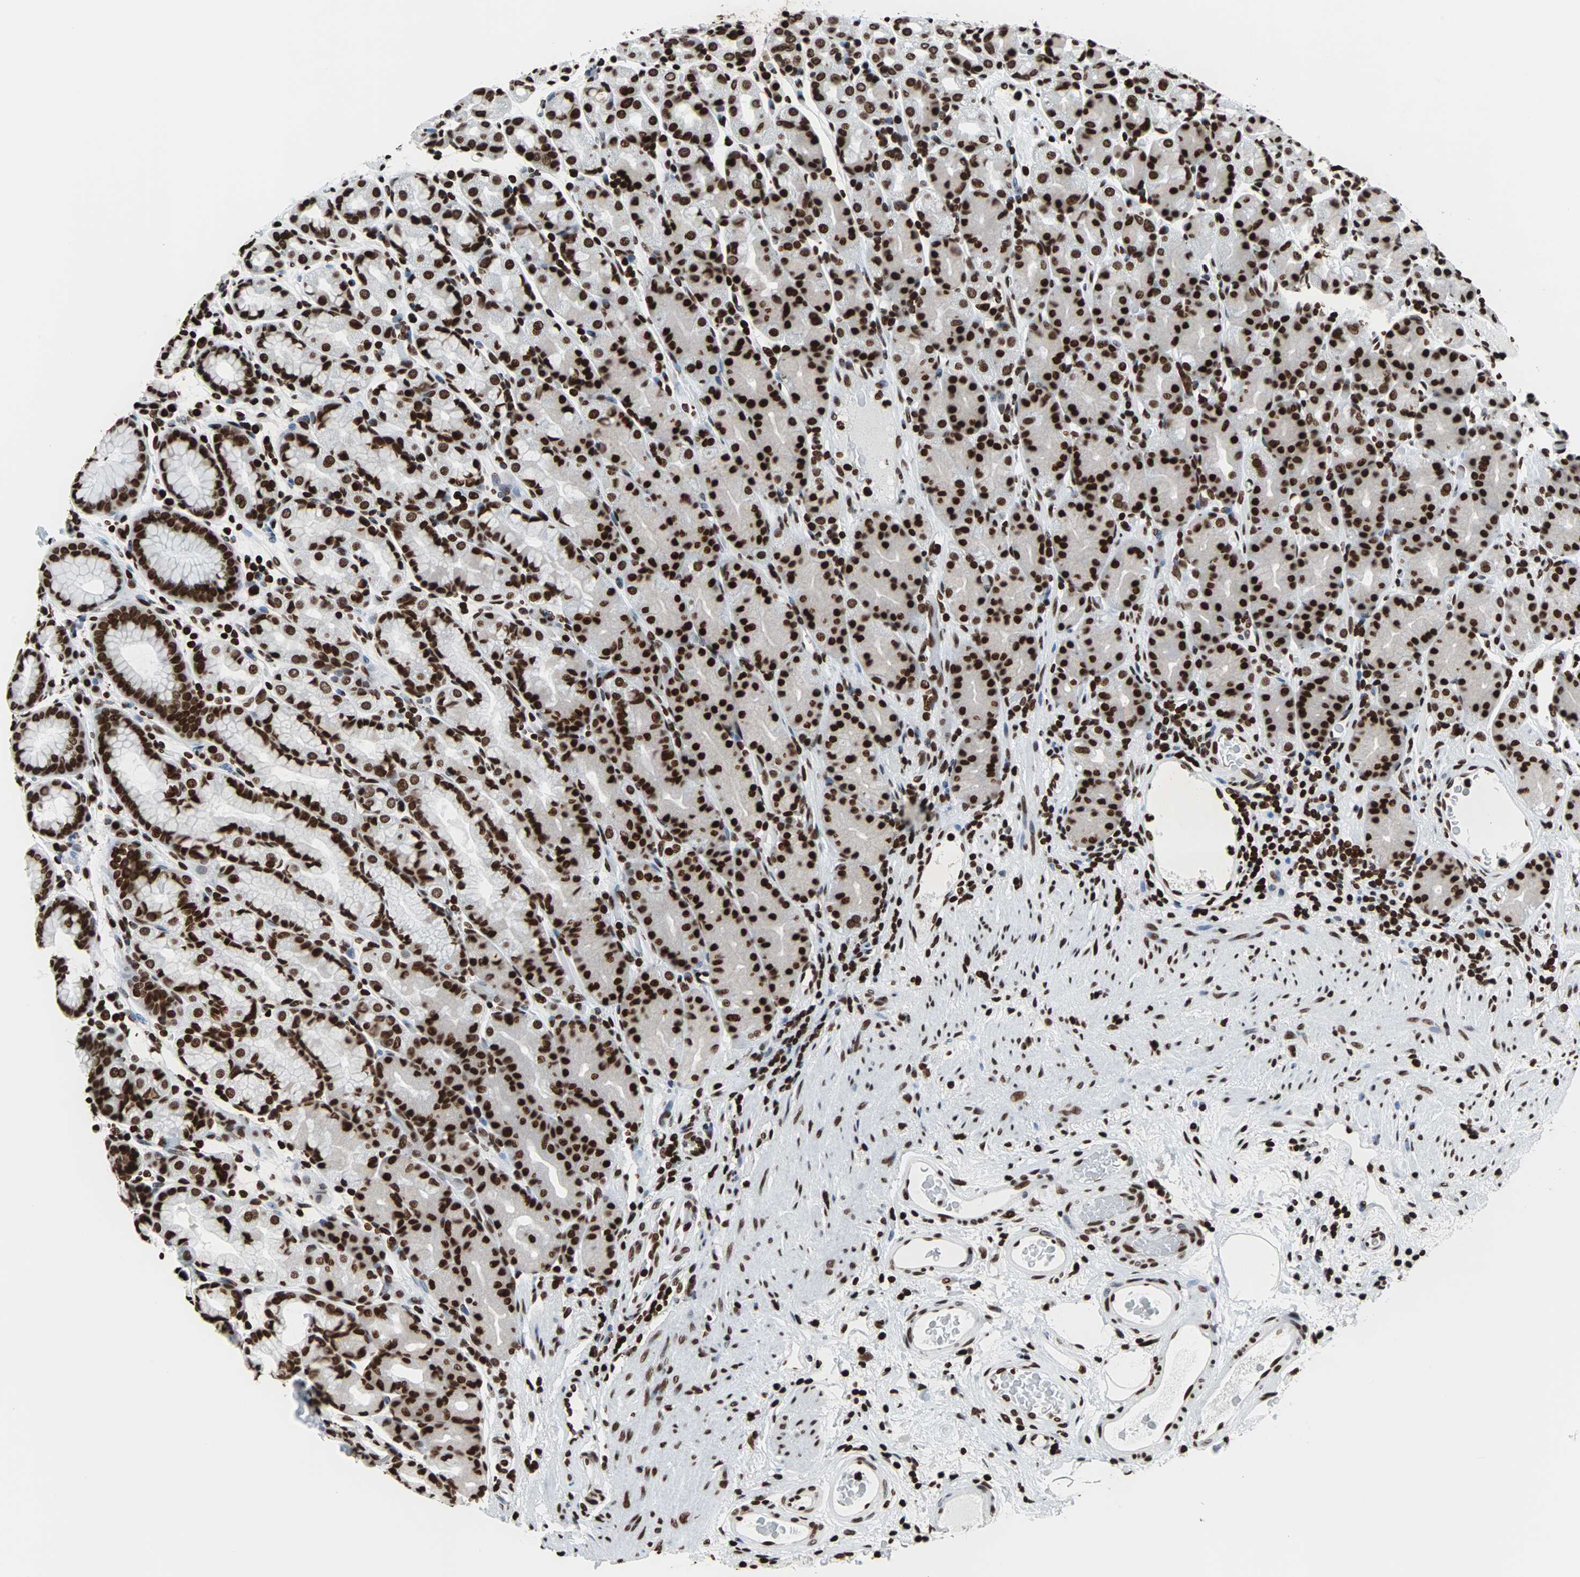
{"staining": {"intensity": "strong", "quantity": ">75%", "location": "nuclear"}, "tissue": "stomach", "cell_type": "Glandular cells", "image_type": "normal", "snomed": [{"axis": "morphology", "description": "Normal tissue, NOS"}, {"axis": "topography", "description": "Stomach, upper"}], "caption": "Immunohistochemical staining of normal stomach displays high levels of strong nuclear expression in approximately >75% of glandular cells.", "gene": "H2BC18", "patient": {"sex": "male", "age": 68}}